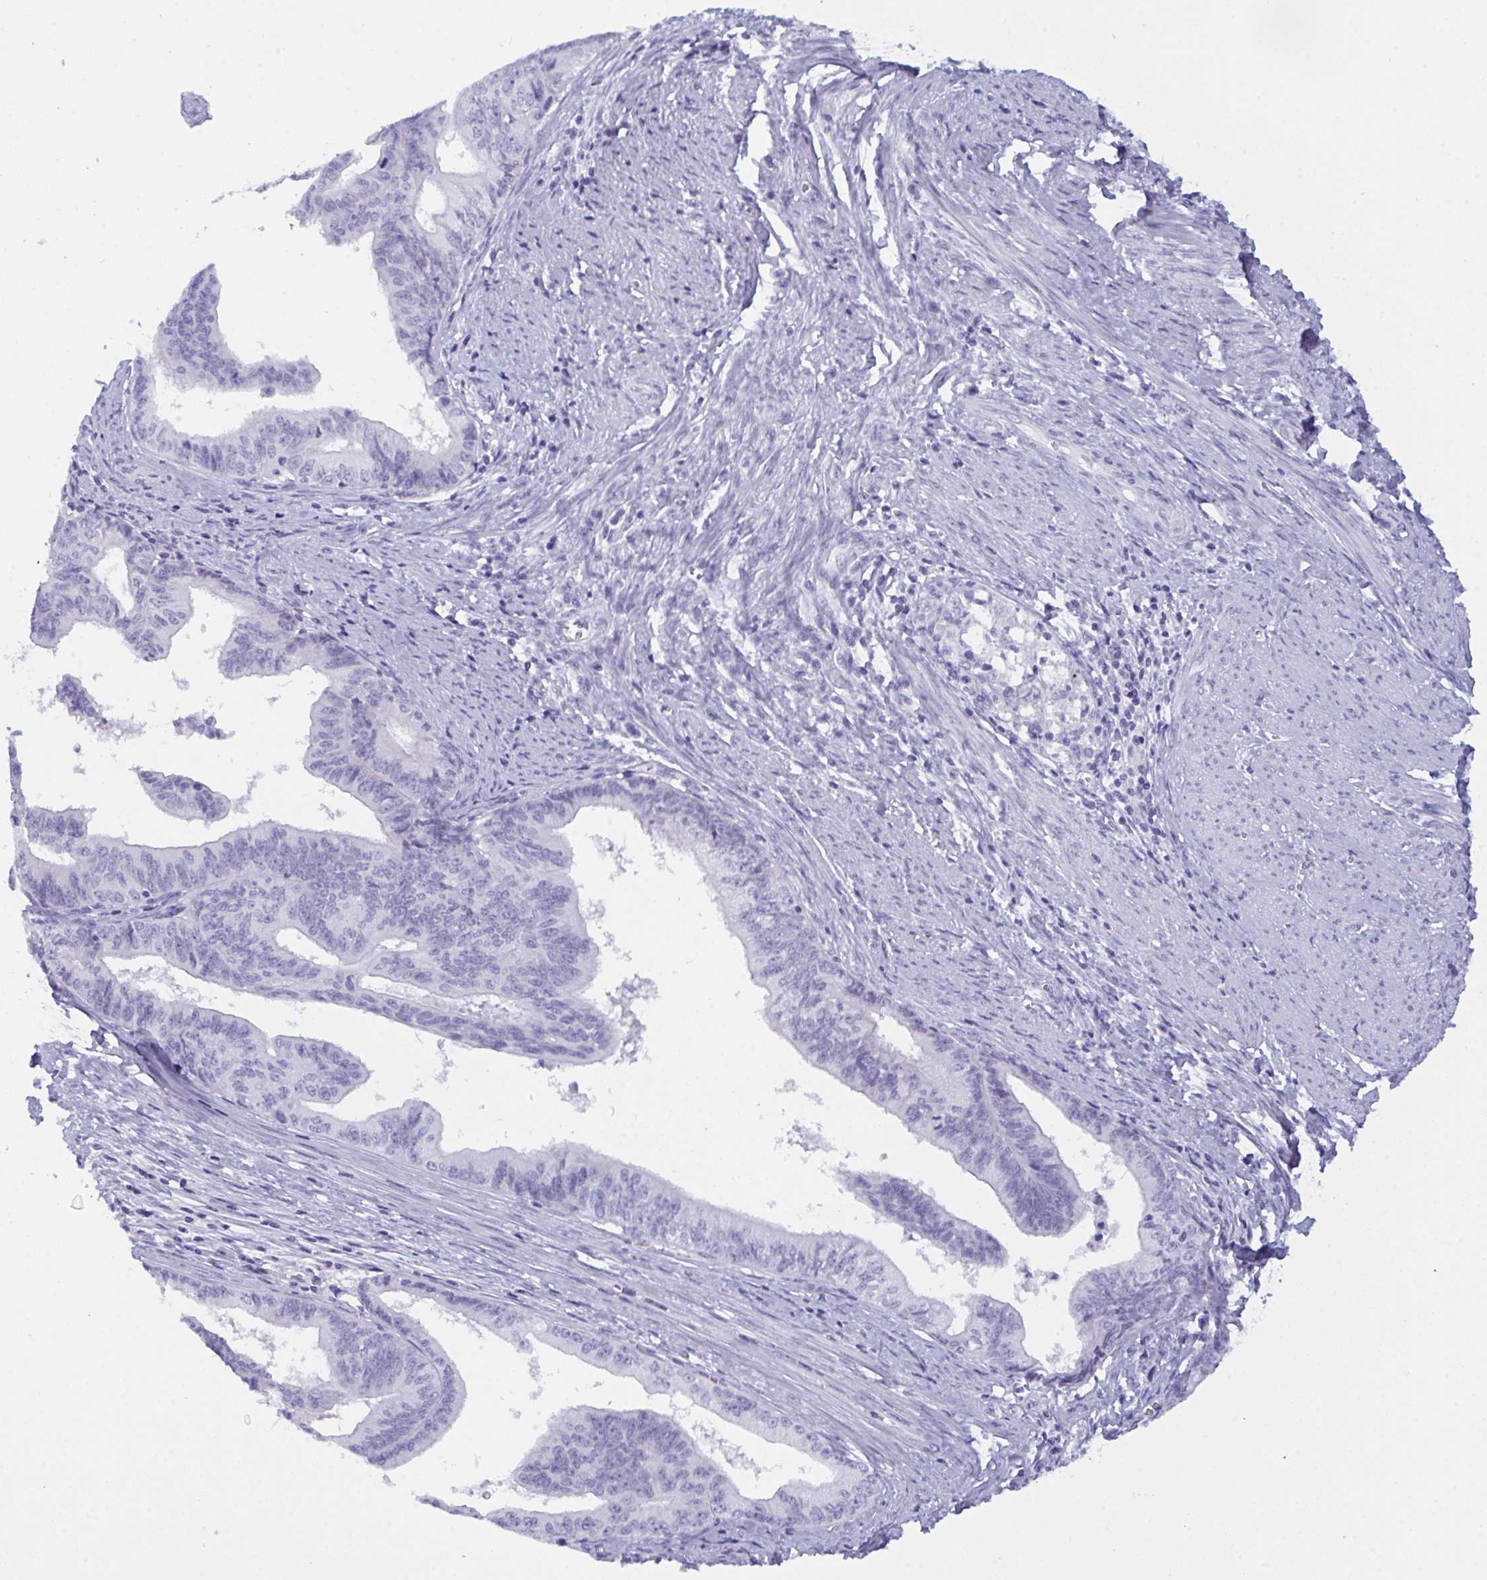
{"staining": {"intensity": "negative", "quantity": "none", "location": "none"}, "tissue": "endometrial cancer", "cell_type": "Tumor cells", "image_type": "cancer", "snomed": [{"axis": "morphology", "description": "Adenocarcinoma, NOS"}, {"axis": "topography", "description": "Endometrium"}], "caption": "Tumor cells show no significant positivity in endometrial cancer.", "gene": "PRDM9", "patient": {"sex": "female", "age": 65}}